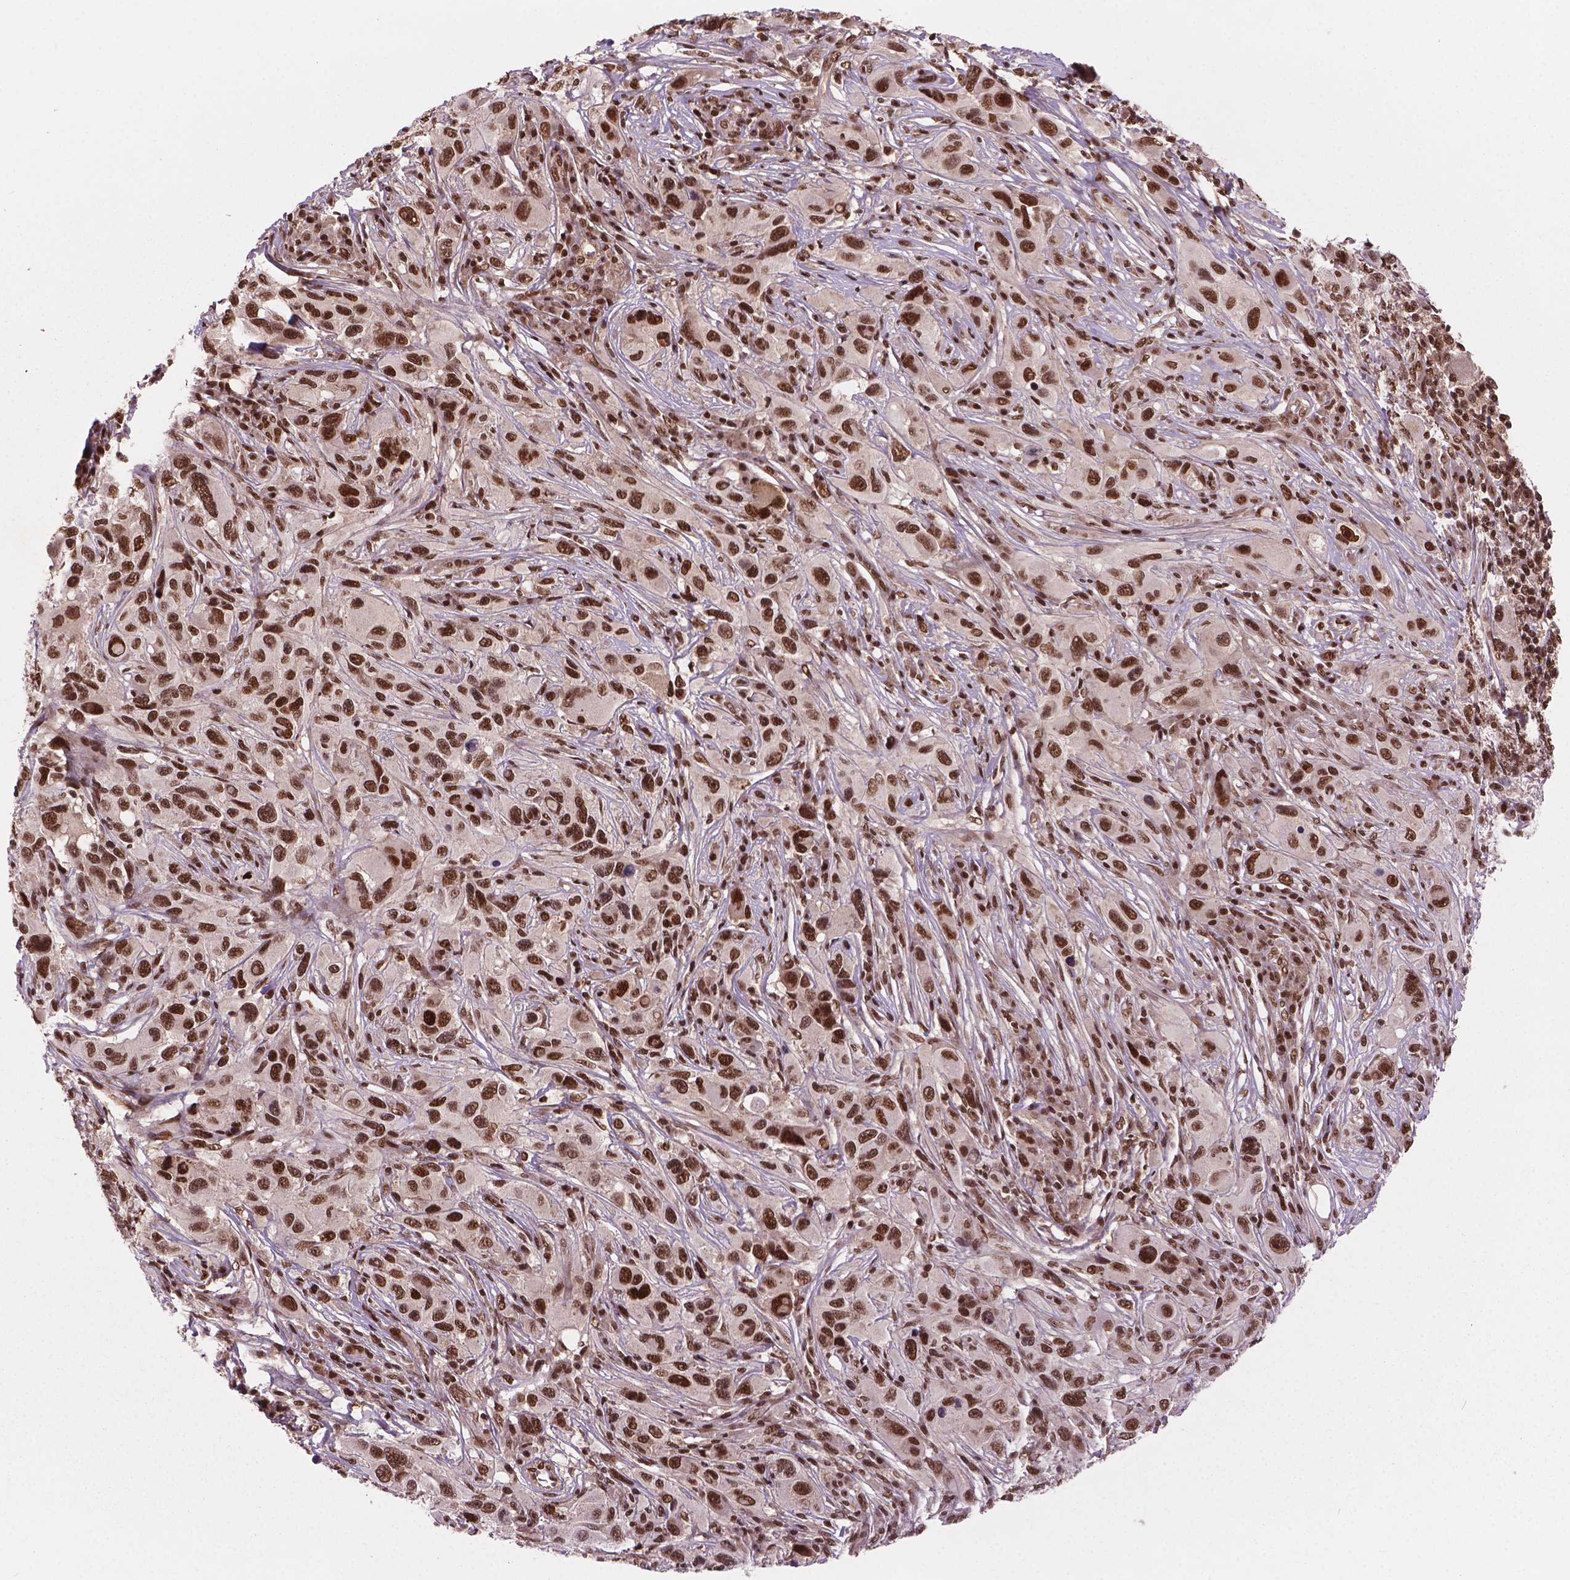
{"staining": {"intensity": "strong", "quantity": ">75%", "location": "nuclear"}, "tissue": "melanoma", "cell_type": "Tumor cells", "image_type": "cancer", "snomed": [{"axis": "morphology", "description": "Malignant melanoma, NOS"}, {"axis": "topography", "description": "Skin"}], "caption": "Immunohistochemical staining of melanoma exhibits high levels of strong nuclear protein positivity in approximately >75% of tumor cells. (IHC, brightfield microscopy, high magnification).", "gene": "SIRT6", "patient": {"sex": "male", "age": 53}}